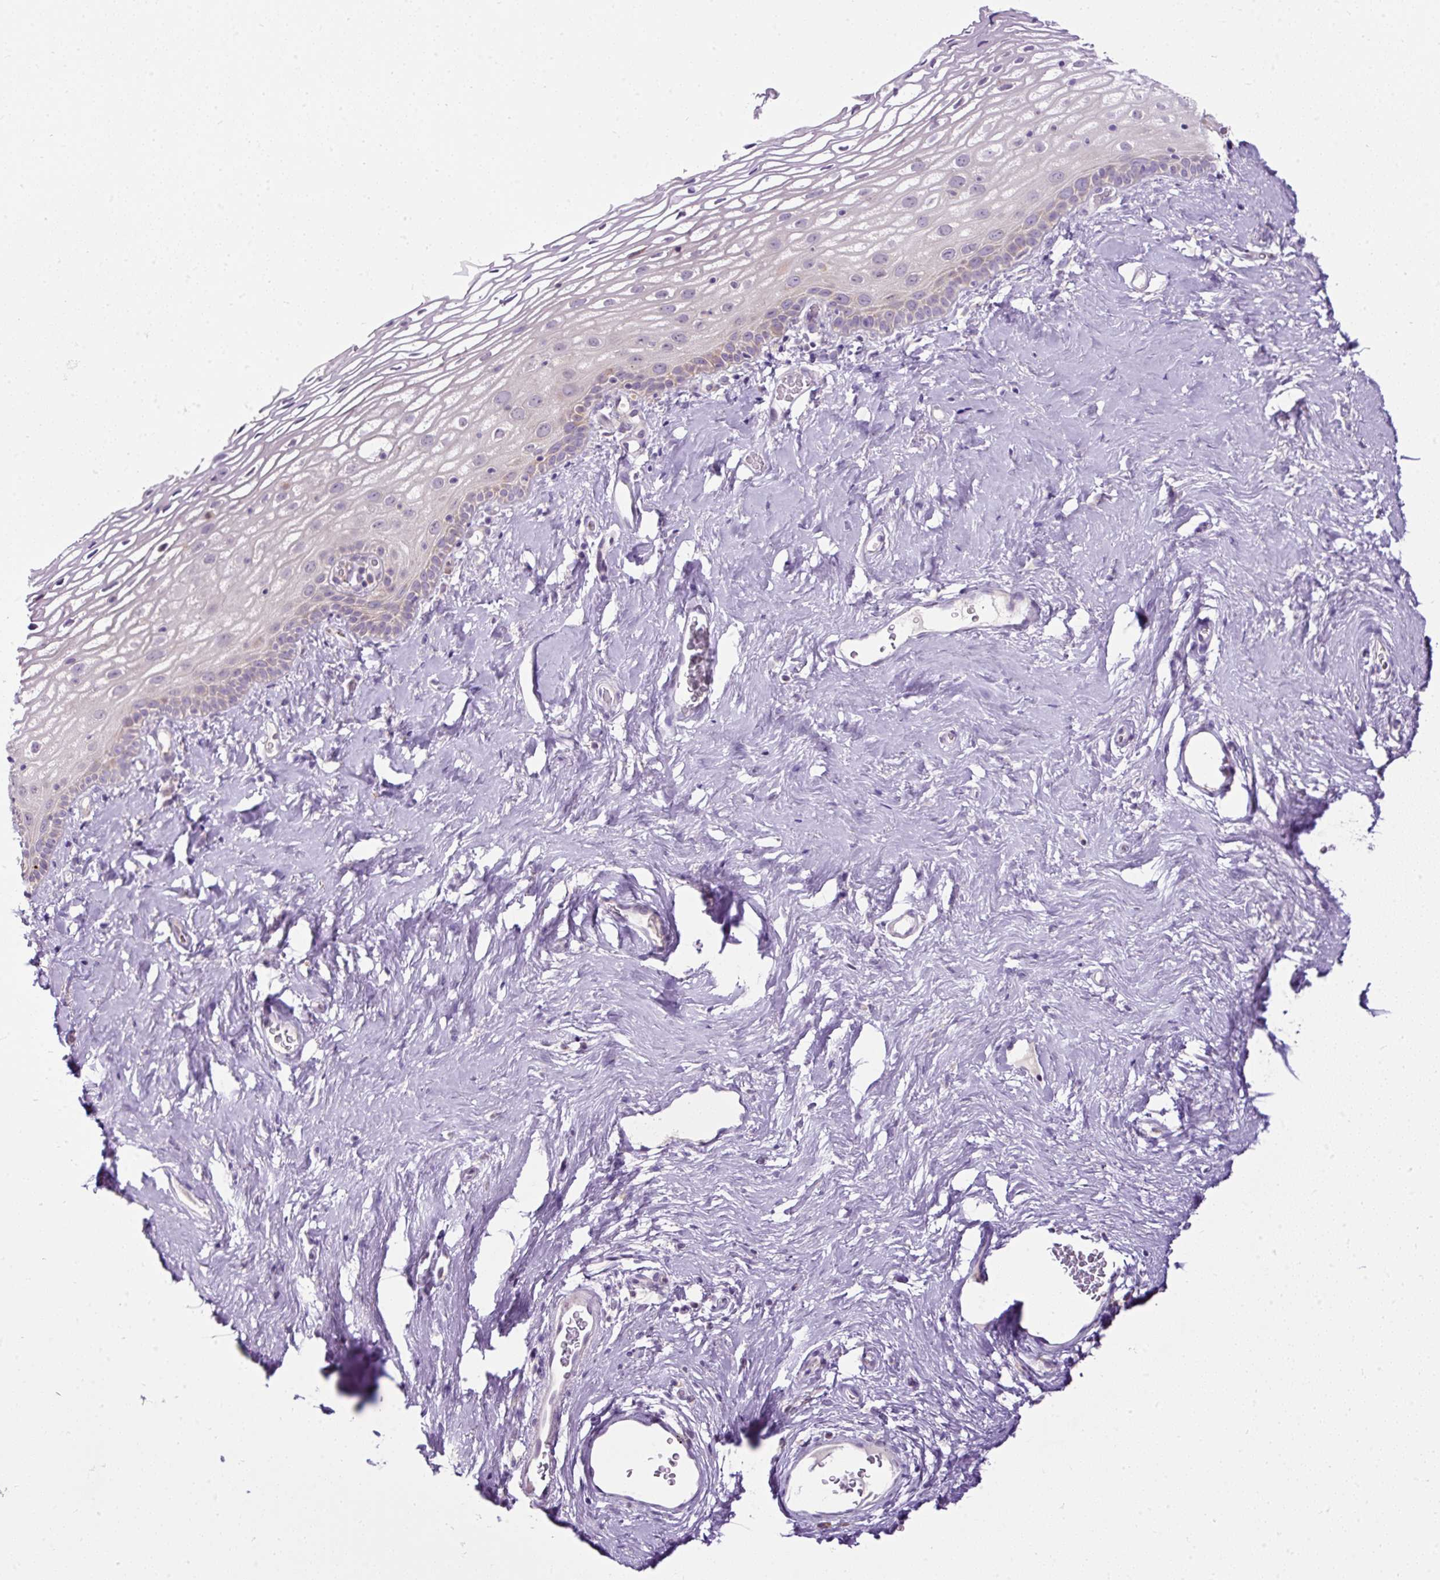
{"staining": {"intensity": "moderate", "quantity": "<25%", "location": "cytoplasmic/membranous"}, "tissue": "vagina", "cell_type": "Squamous epithelial cells", "image_type": "normal", "snomed": [{"axis": "morphology", "description": "Normal tissue, NOS"}, {"axis": "morphology", "description": "Adenocarcinoma, NOS"}, {"axis": "topography", "description": "Rectum"}, {"axis": "topography", "description": "Vagina"}, {"axis": "topography", "description": "Peripheral nerve tissue"}], "caption": "Immunohistochemical staining of normal human vagina exhibits moderate cytoplasmic/membranous protein positivity in approximately <25% of squamous epithelial cells.", "gene": "FMC1", "patient": {"sex": "female", "age": 71}}